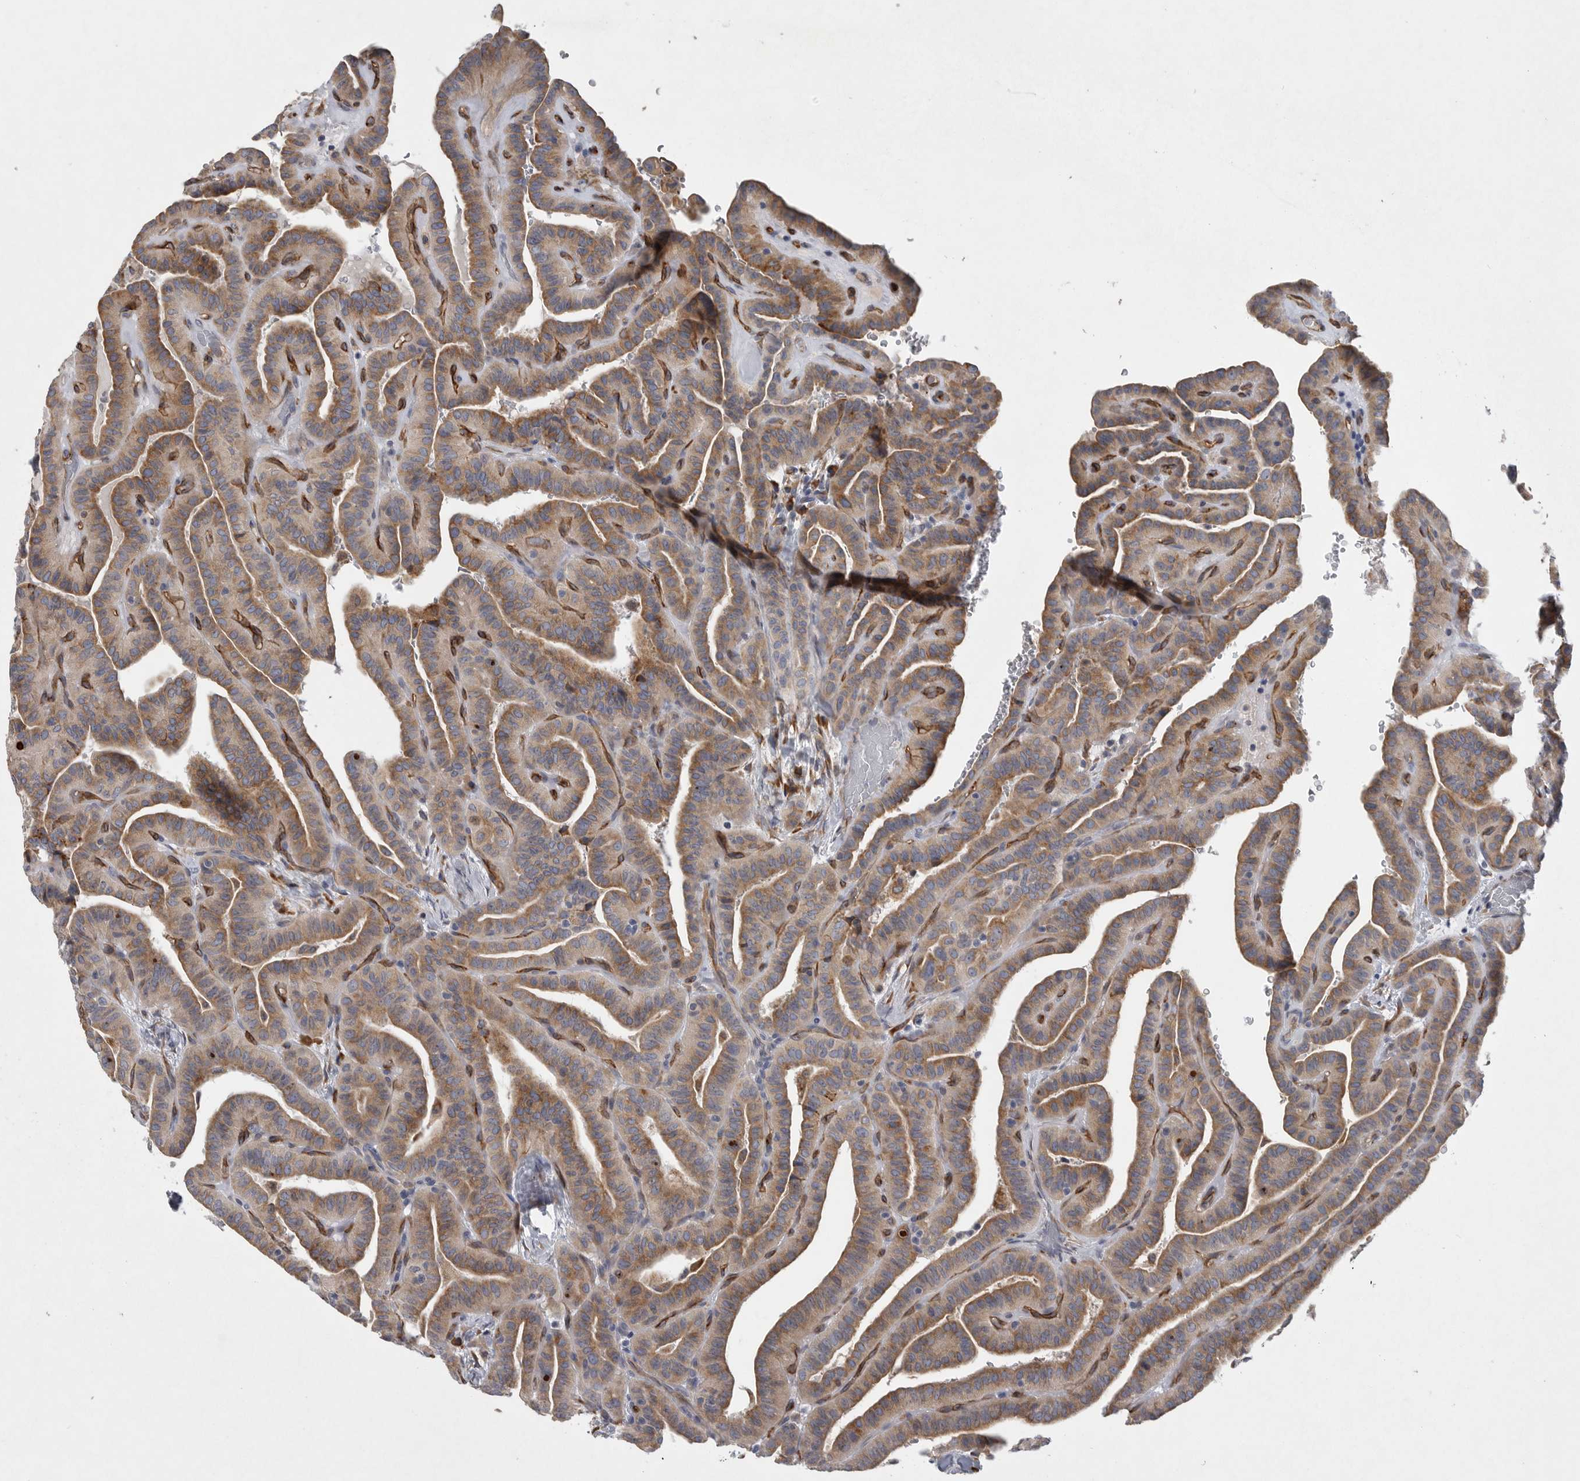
{"staining": {"intensity": "moderate", "quantity": ">75%", "location": "cytoplasmic/membranous"}, "tissue": "thyroid cancer", "cell_type": "Tumor cells", "image_type": "cancer", "snomed": [{"axis": "morphology", "description": "Papillary adenocarcinoma, NOS"}, {"axis": "topography", "description": "Thyroid gland"}], "caption": "Thyroid cancer tissue exhibits moderate cytoplasmic/membranous staining in approximately >75% of tumor cells", "gene": "MINPP1", "patient": {"sex": "male", "age": 77}}